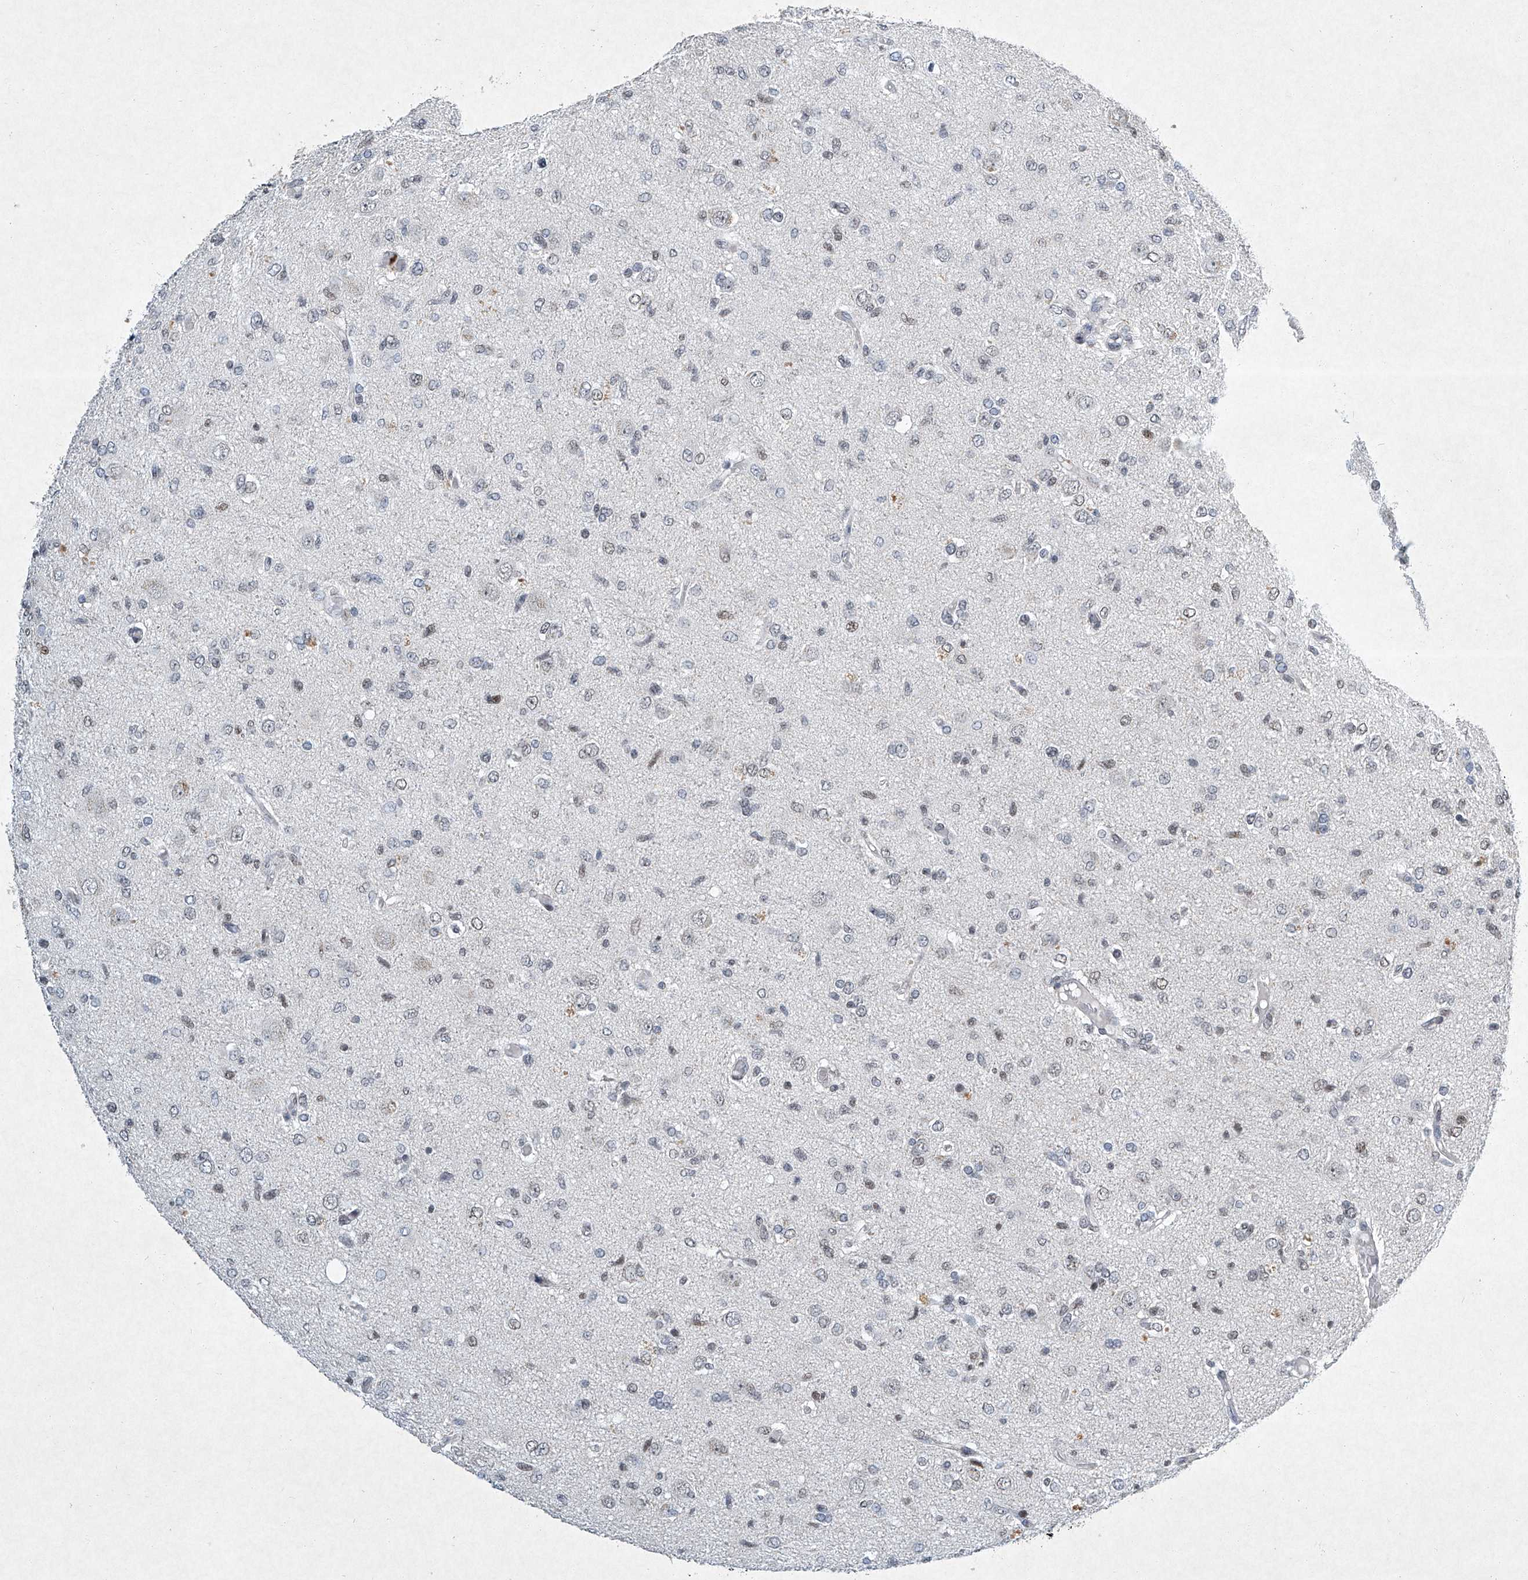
{"staining": {"intensity": "moderate", "quantity": "<25%", "location": "nuclear"}, "tissue": "glioma", "cell_type": "Tumor cells", "image_type": "cancer", "snomed": [{"axis": "morphology", "description": "Glioma, malignant, High grade"}, {"axis": "topography", "description": "Brain"}], "caption": "DAB (3,3'-diaminobenzidine) immunohistochemical staining of human glioma displays moderate nuclear protein expression in about <25% of tumor cells.", "gene": "TFDP1", "patient": {"sex": "female", "age": 59}}